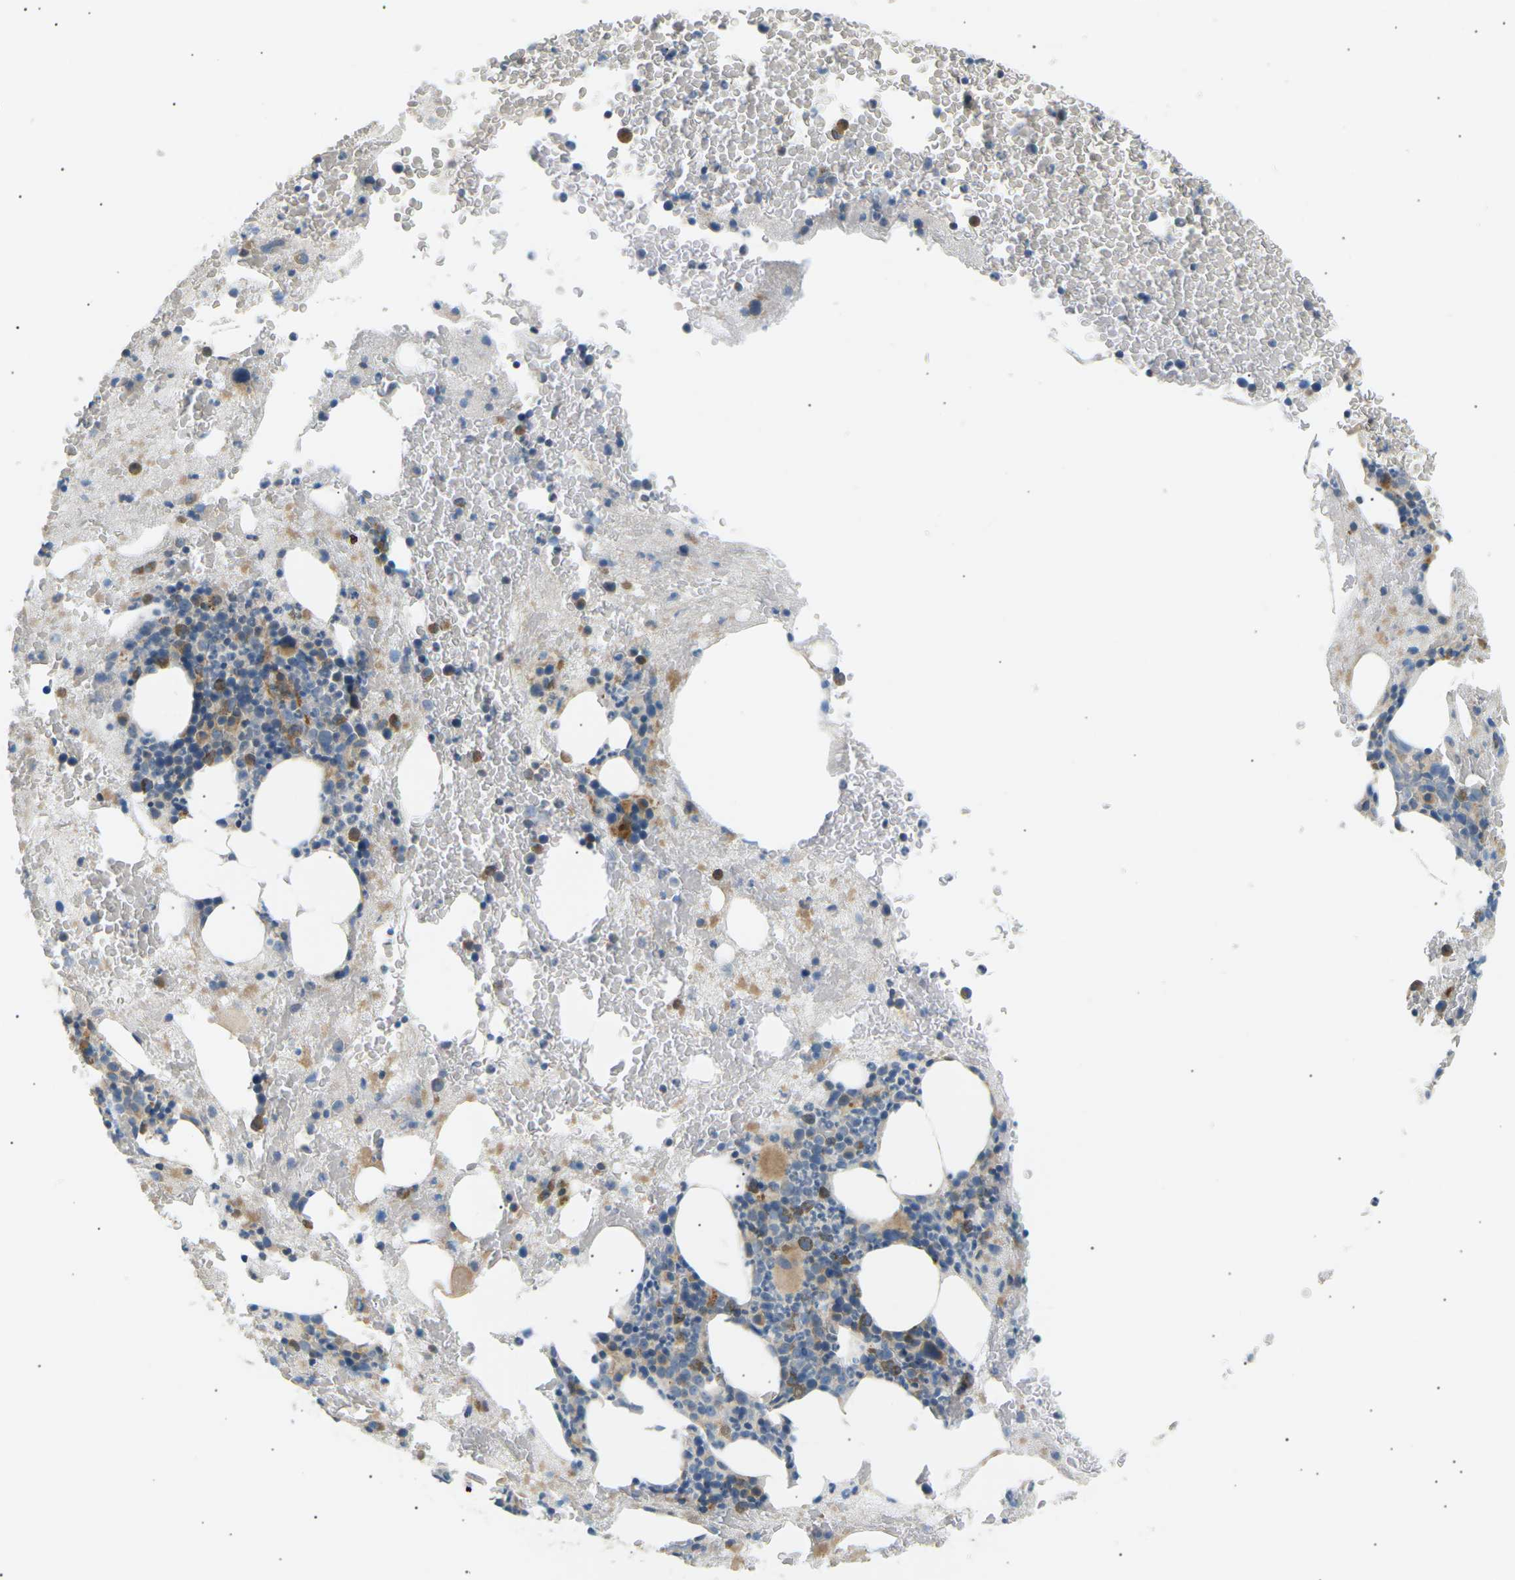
{"staining": {"intensity": "moderate", "quantity": "<25%", "location": "cytoplasmic/membranous"}, "tissue": "bone marrow", "cell_type": "Hematopoietic cells", "image_type": "normal", "snomed": [{"axis": "morphology", "description": "Normal tissue, NOS"}, {"axis": "morphology", "description": "Inflammation, NOS"}, {"axis": "topography", "description": "Bone marrow"}], "caption": "Normal bone marrow demonstrates moderate cytoplasmic/membranous staining in approximately <25% of hematopoietic cells.", "gene": "TBC1D8", "patient": {"sex": "male", "age": 63}}